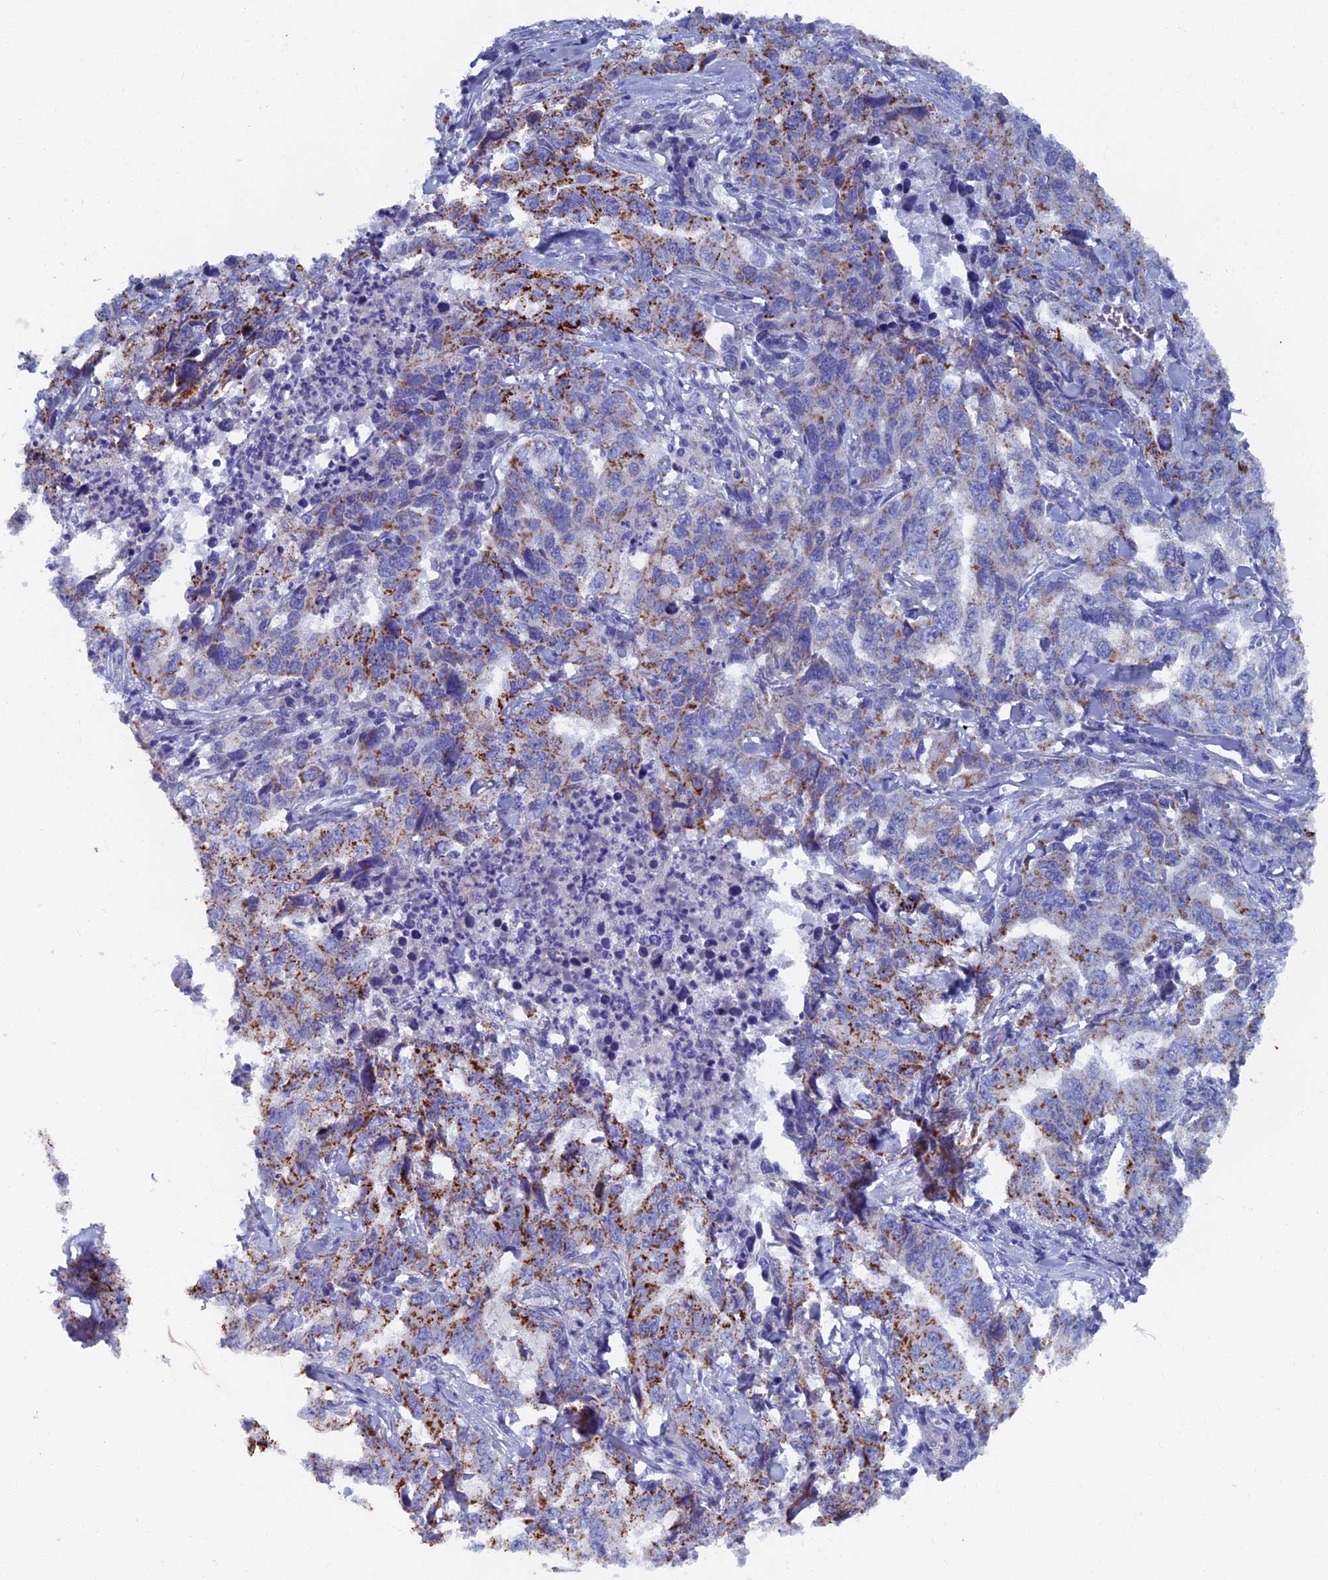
{"staining": {"intensity": "moderate", "quantity": "<25%", "location": "cytoplasmic/membranous"}, "tissue": "lung cancer", "cell_type": "Tumor cells", "image_type": "cancer", "snomed": [{"axis": "morphology", "description": "Adenocarcinoma, NOS"}, {"axis": "topography", "description": "Lung"}], "caption": "Immunohistochemistry micrograph of human lung cancer (adenocarcinoma) stained for a protein (brown), which exhibits low levels of moderate cytoplasmic/membranous staining in approximately <25% of tumor cells.", "gene": "OAT", "patient": {"sex": "female", "age": 51}}